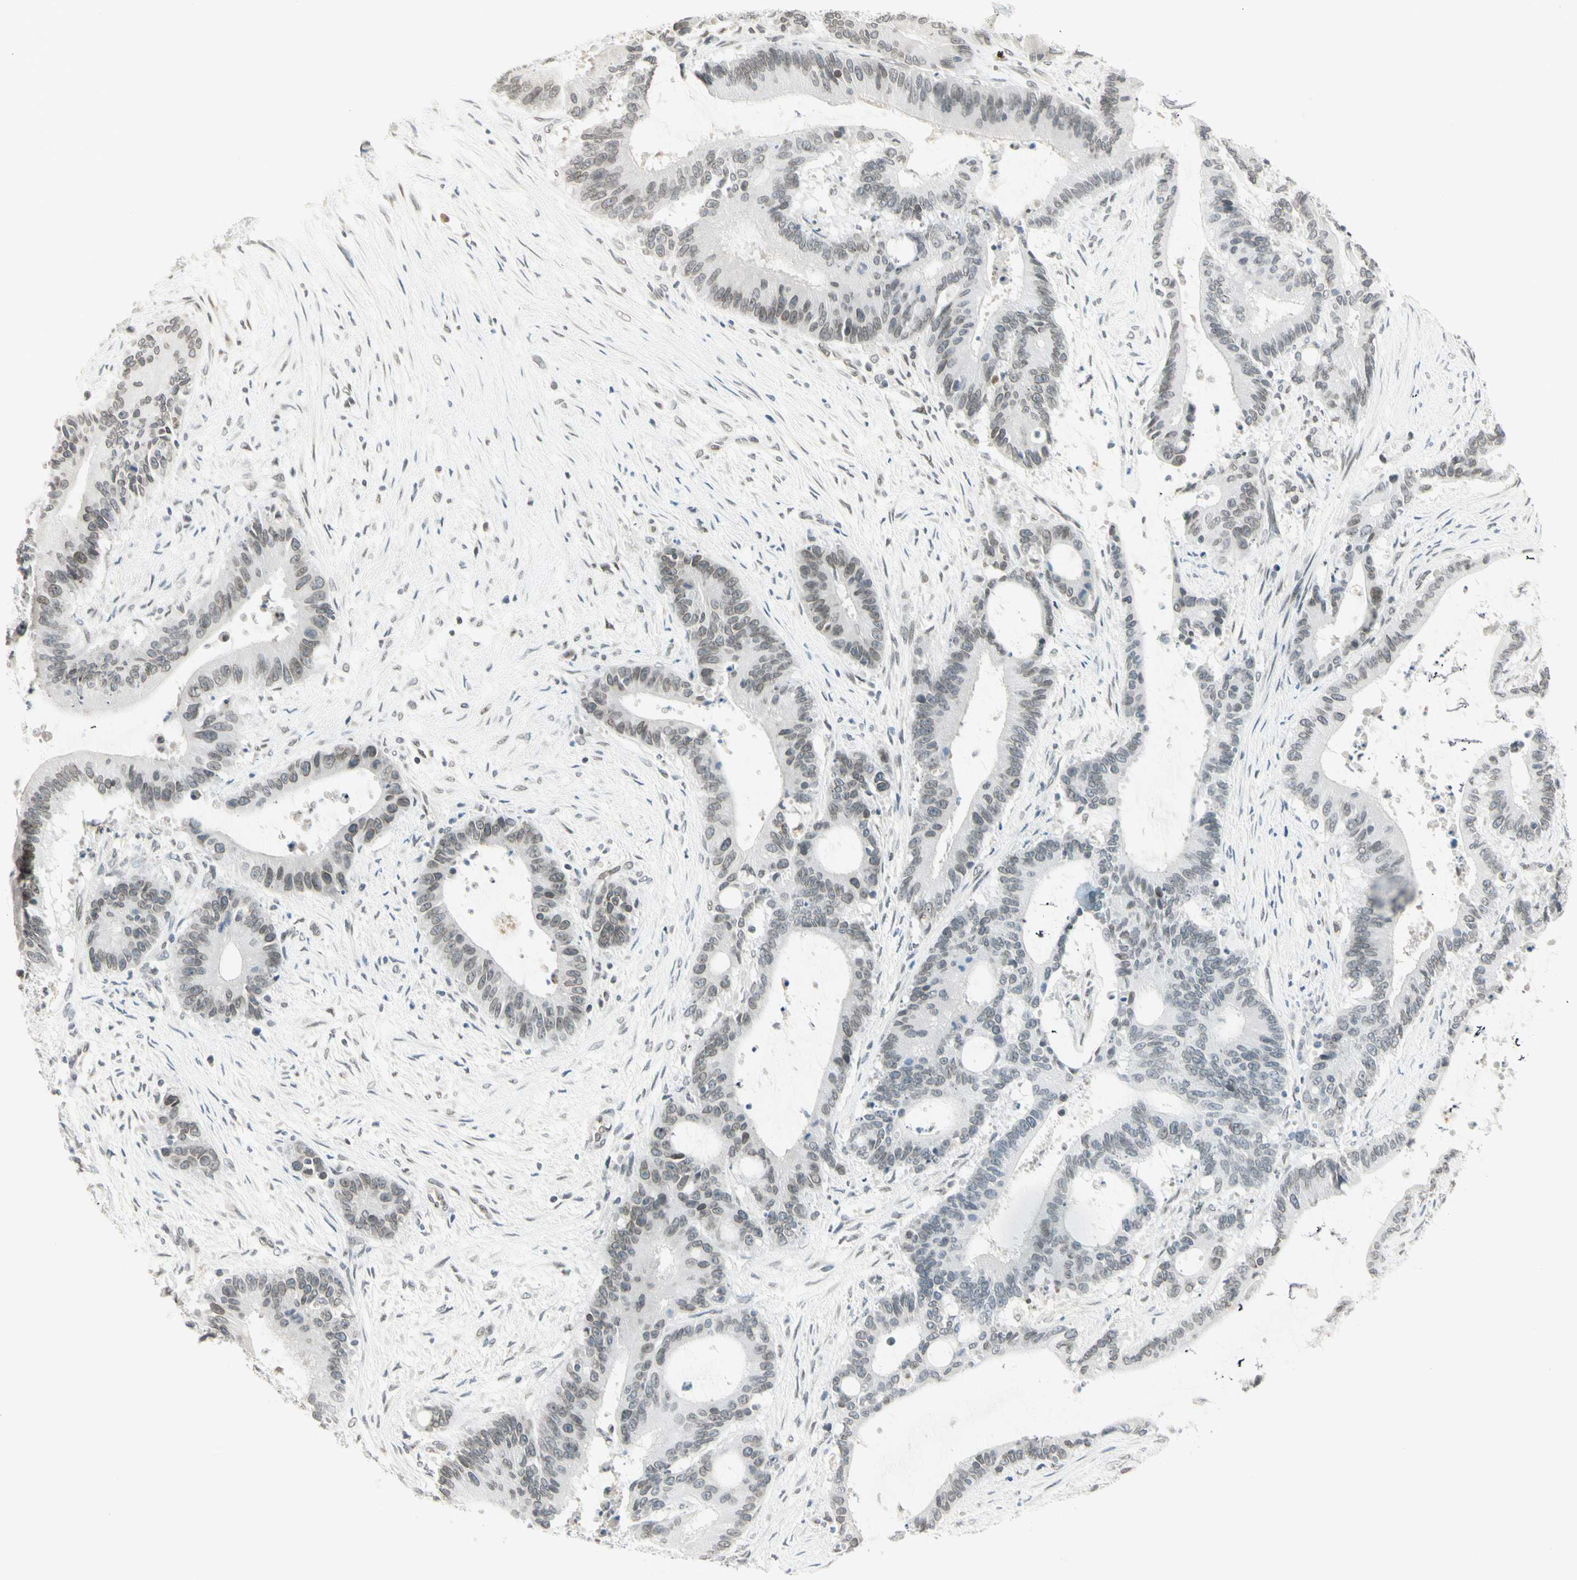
{"staining": {"intensity": "weak", "quantity": "25%-75%", "location": "cytoplasmic/membranous,nuclear"}, "tissue": "liver cancer", "cell_type": "Tumor cells", "image_type": "cancer", "snomed": [{"axis": "morphology", "description": "Cholangiocarcinoma"}, {"axis": "topography", "description": "Liver"}], "caption": "A brown stain highlights weak cytoplasmic/membranous and nuclear positivity of a protein in liver cancer tumor cells. The staining was performed using DAB to visualize the protein expression in brown, while the nuclei were stained in blue with hematoxylin (Magnification: 20x).", "gene": "BCAN", "patient": {"sex": "female", "age": 73}}